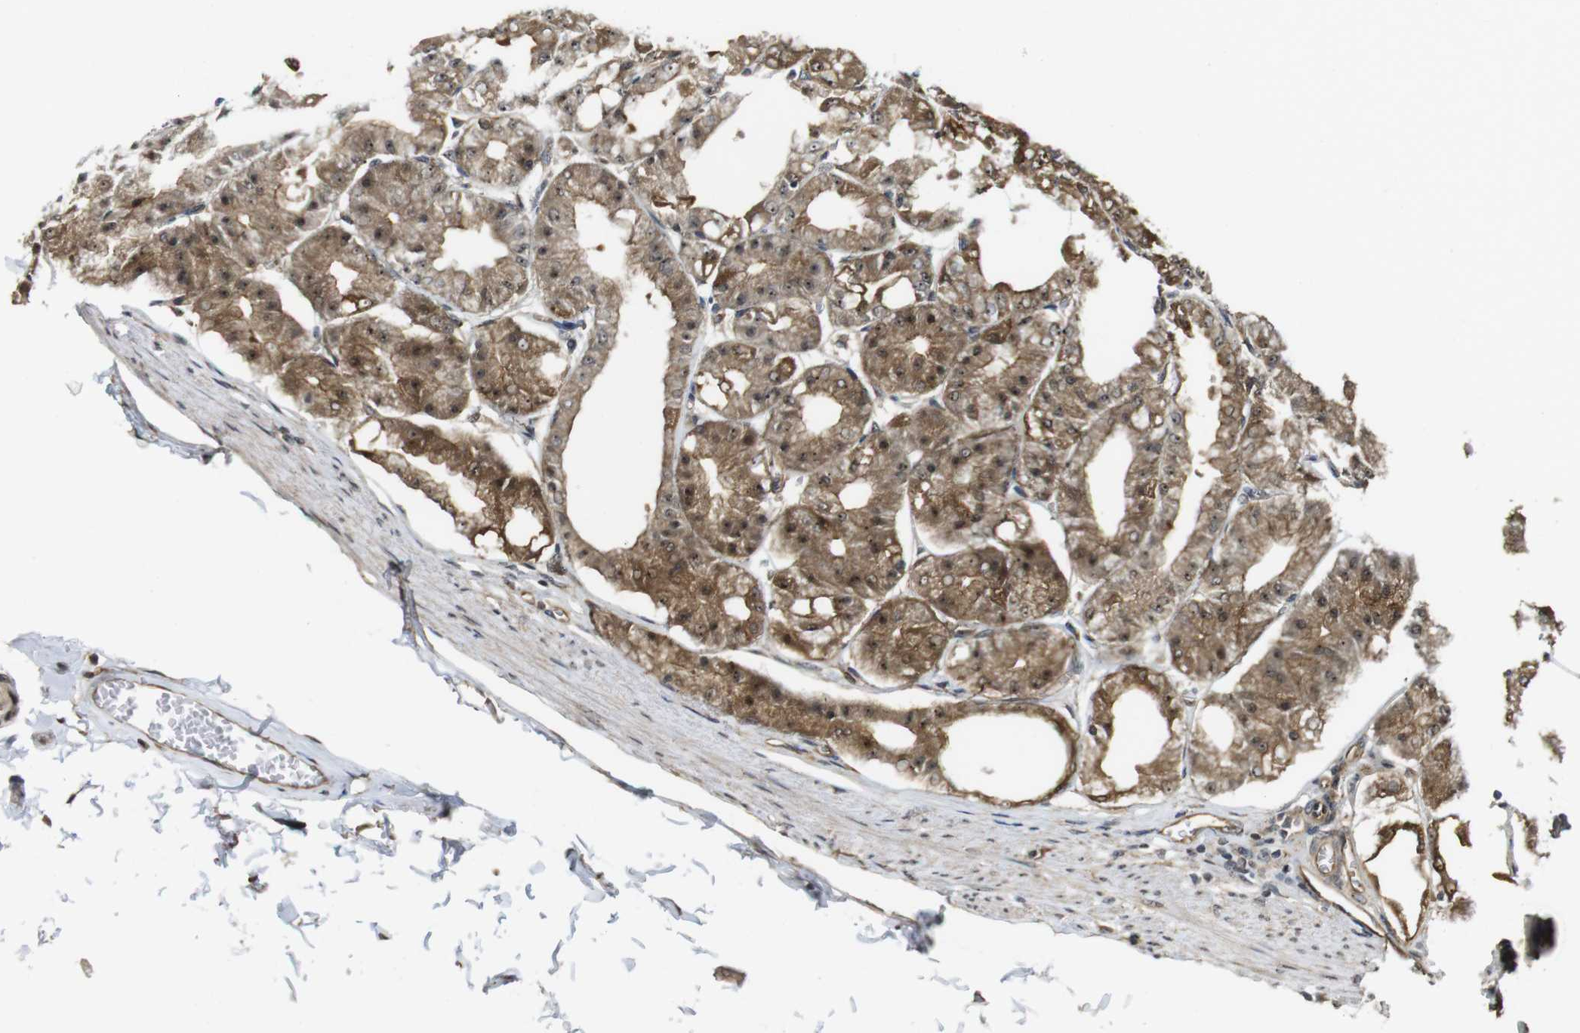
{"staining": {"intensity": "moderate", "quantity": ">75%", "location": "cytoplasmic/membranous"}, "tissue": "stomach", "cell_type": "Glandular cells", "image_type": "normal", "snomed": [{"axis": "morphology", "description": "Normal tissue, NOS"}, {"axis": "topography", "description": "Stomach, lower"}], "caption": "Immunohistochemical staining of normal stomach shows medium levels of moderate cytoplasmic/membranous positivity in about >75% of glandular cells.", "gene": "CC2D1A", "patient": {"sex": "male", "age": 71}}